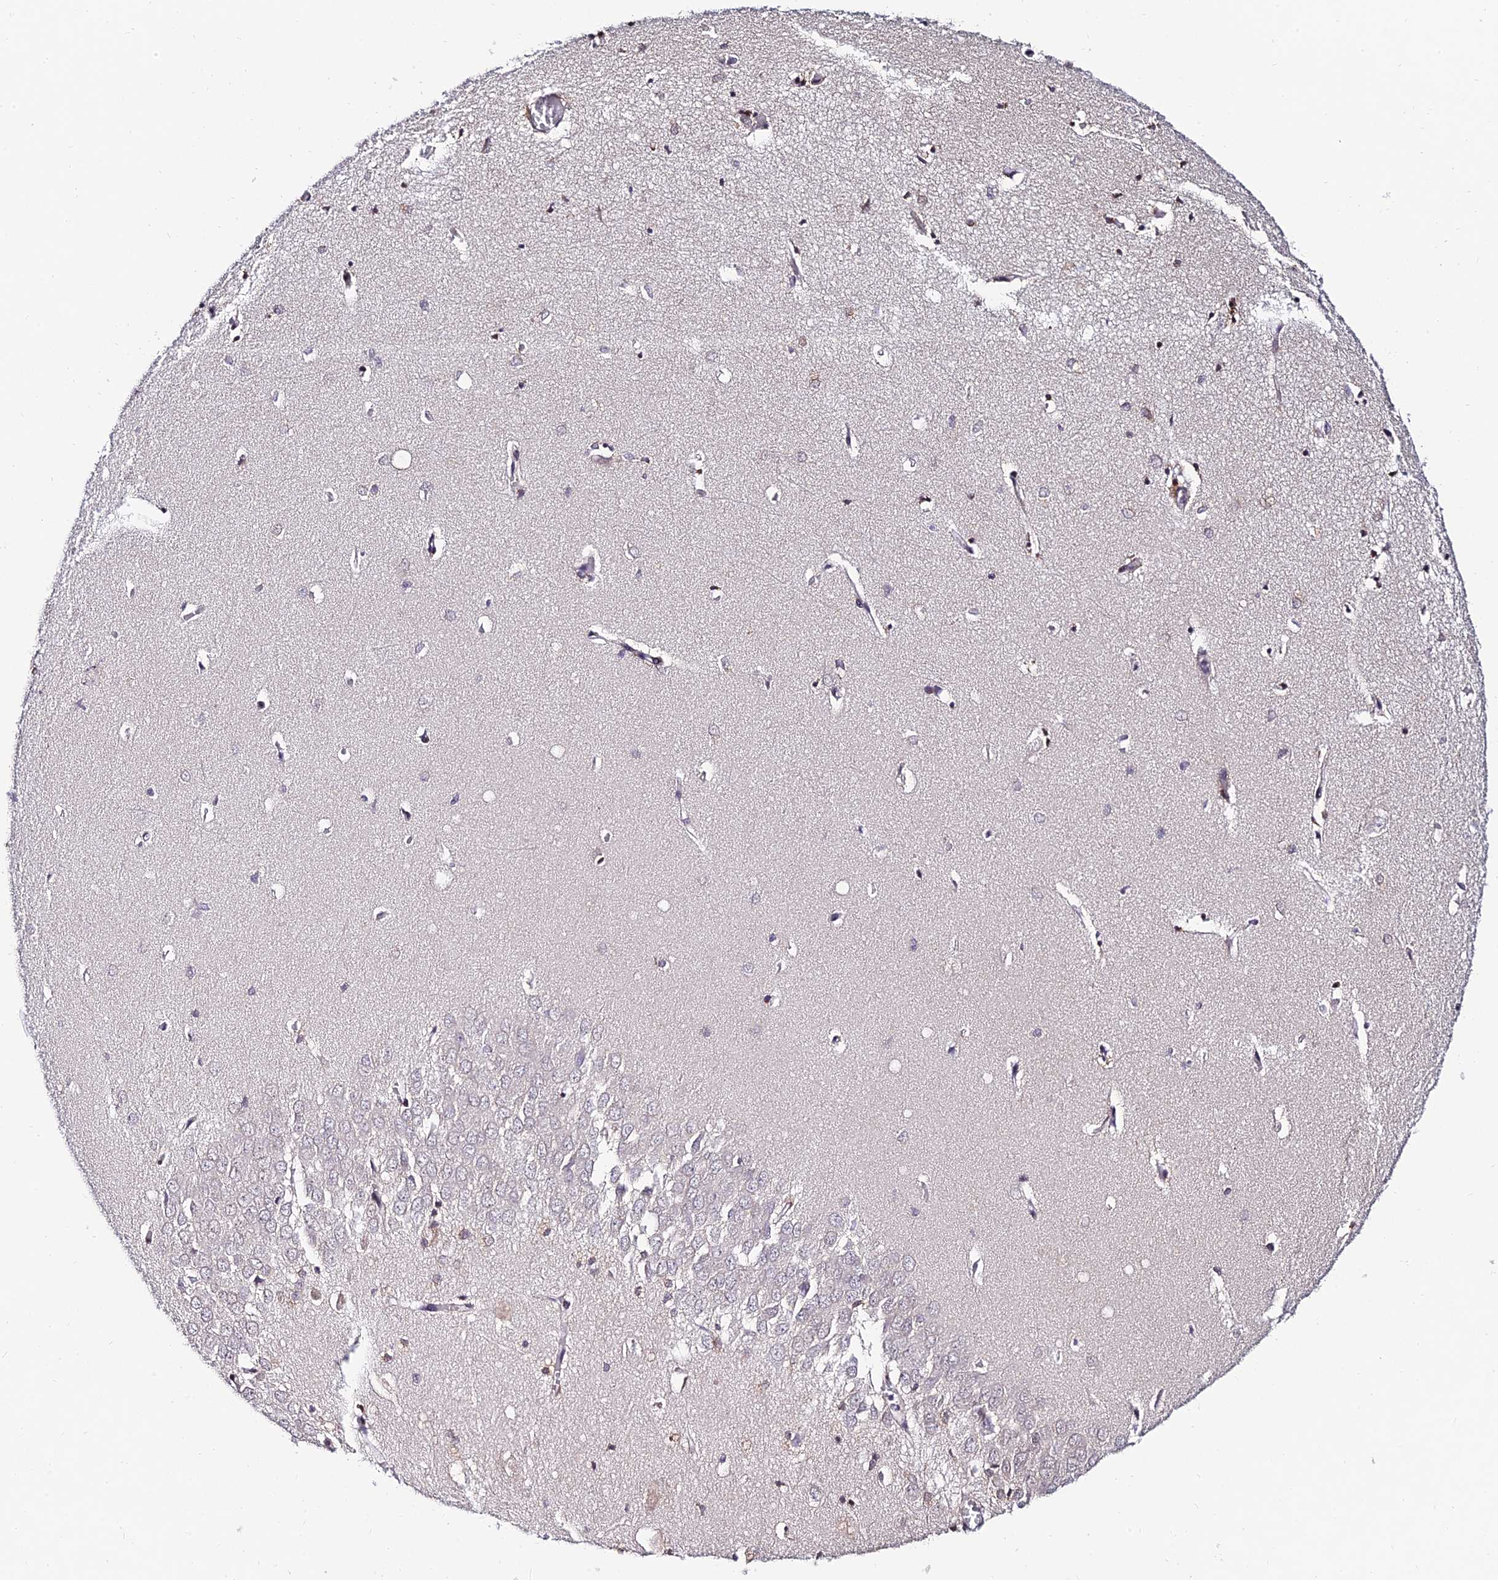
{"staining": {"intensity": "moderate", "quantity": "<25%", "location": "cytoplasmic/membranous"}, "tissue": "hippocampus", "cell_type": "Glial cells", "image_type": "normal", "snomed": [{"axis": "morphology", "description": "Normal tissue, NOS"}, {"axis": "topography", "description": "Hippocampus"}], "caption": "This is a photomicrograph of immunohistochemistry (IHC) staining of unremarkable hippocampus, which shows moderate staining in the cytoplasmic/membranous of glial cells.", "gene": "CDNF", "patient": {"sex": "female", "age": 64}}